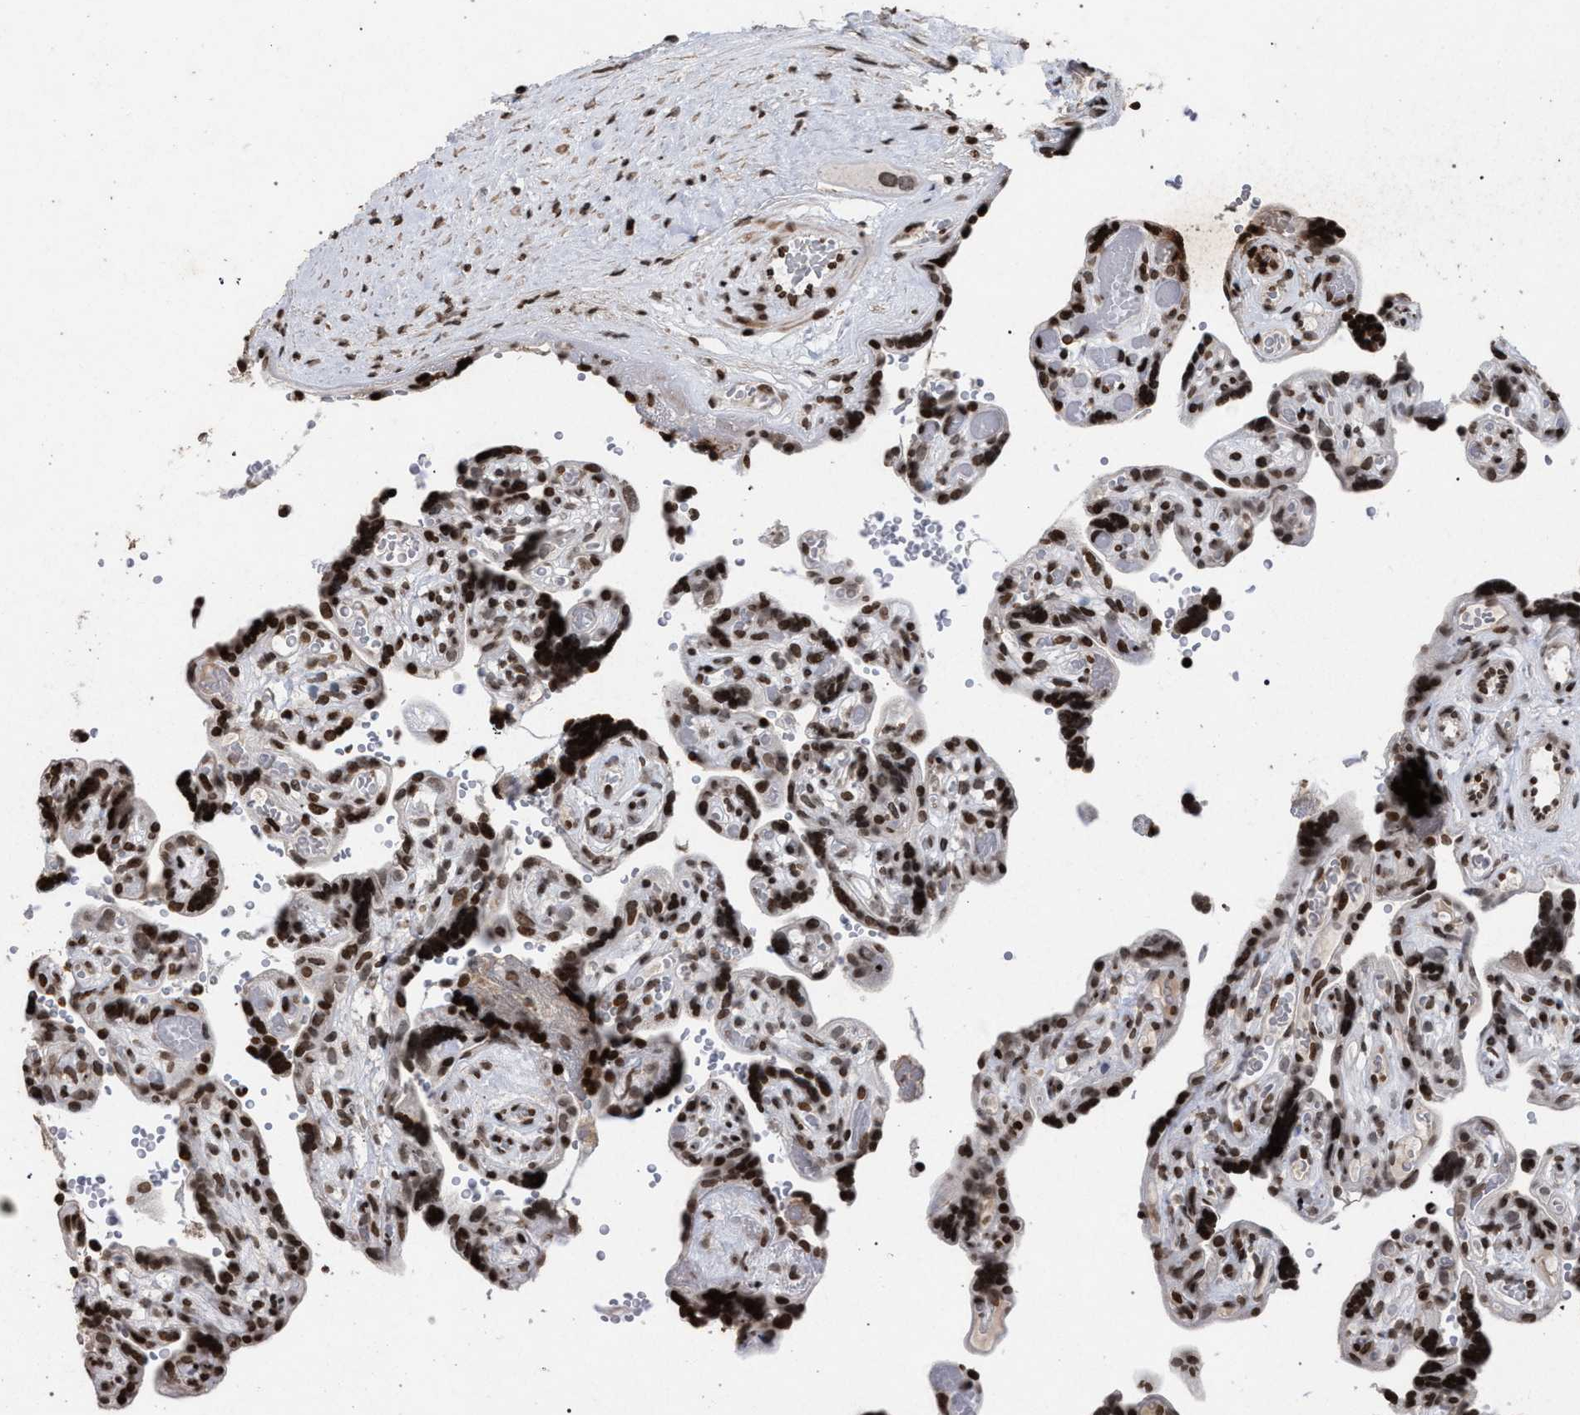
{"staining": {"intensity": "moderate", "quantity": ">75%", "location": "nuclear"}, "tissue": "placenta", "cell_type": "Decidual cells", "image_type": "normal", "snomed": [{"axis": "morphology", "description": "Normal tissue, NOS"}, {"axis": "topography", "description": "Placenta"}], "caption": "Immunohistochemistry of unremarkable placenta displays medium levels of moderate nuclear expression in about >75% of decidual cells. Using DAB (3,3'-diaminobenzidine) (brown) and hematoxylin (blue) stains, captured at high magnification using brightfield microscopy.", "gene": "FOXD3", "patient": {"sex": "female", "age": 30}}